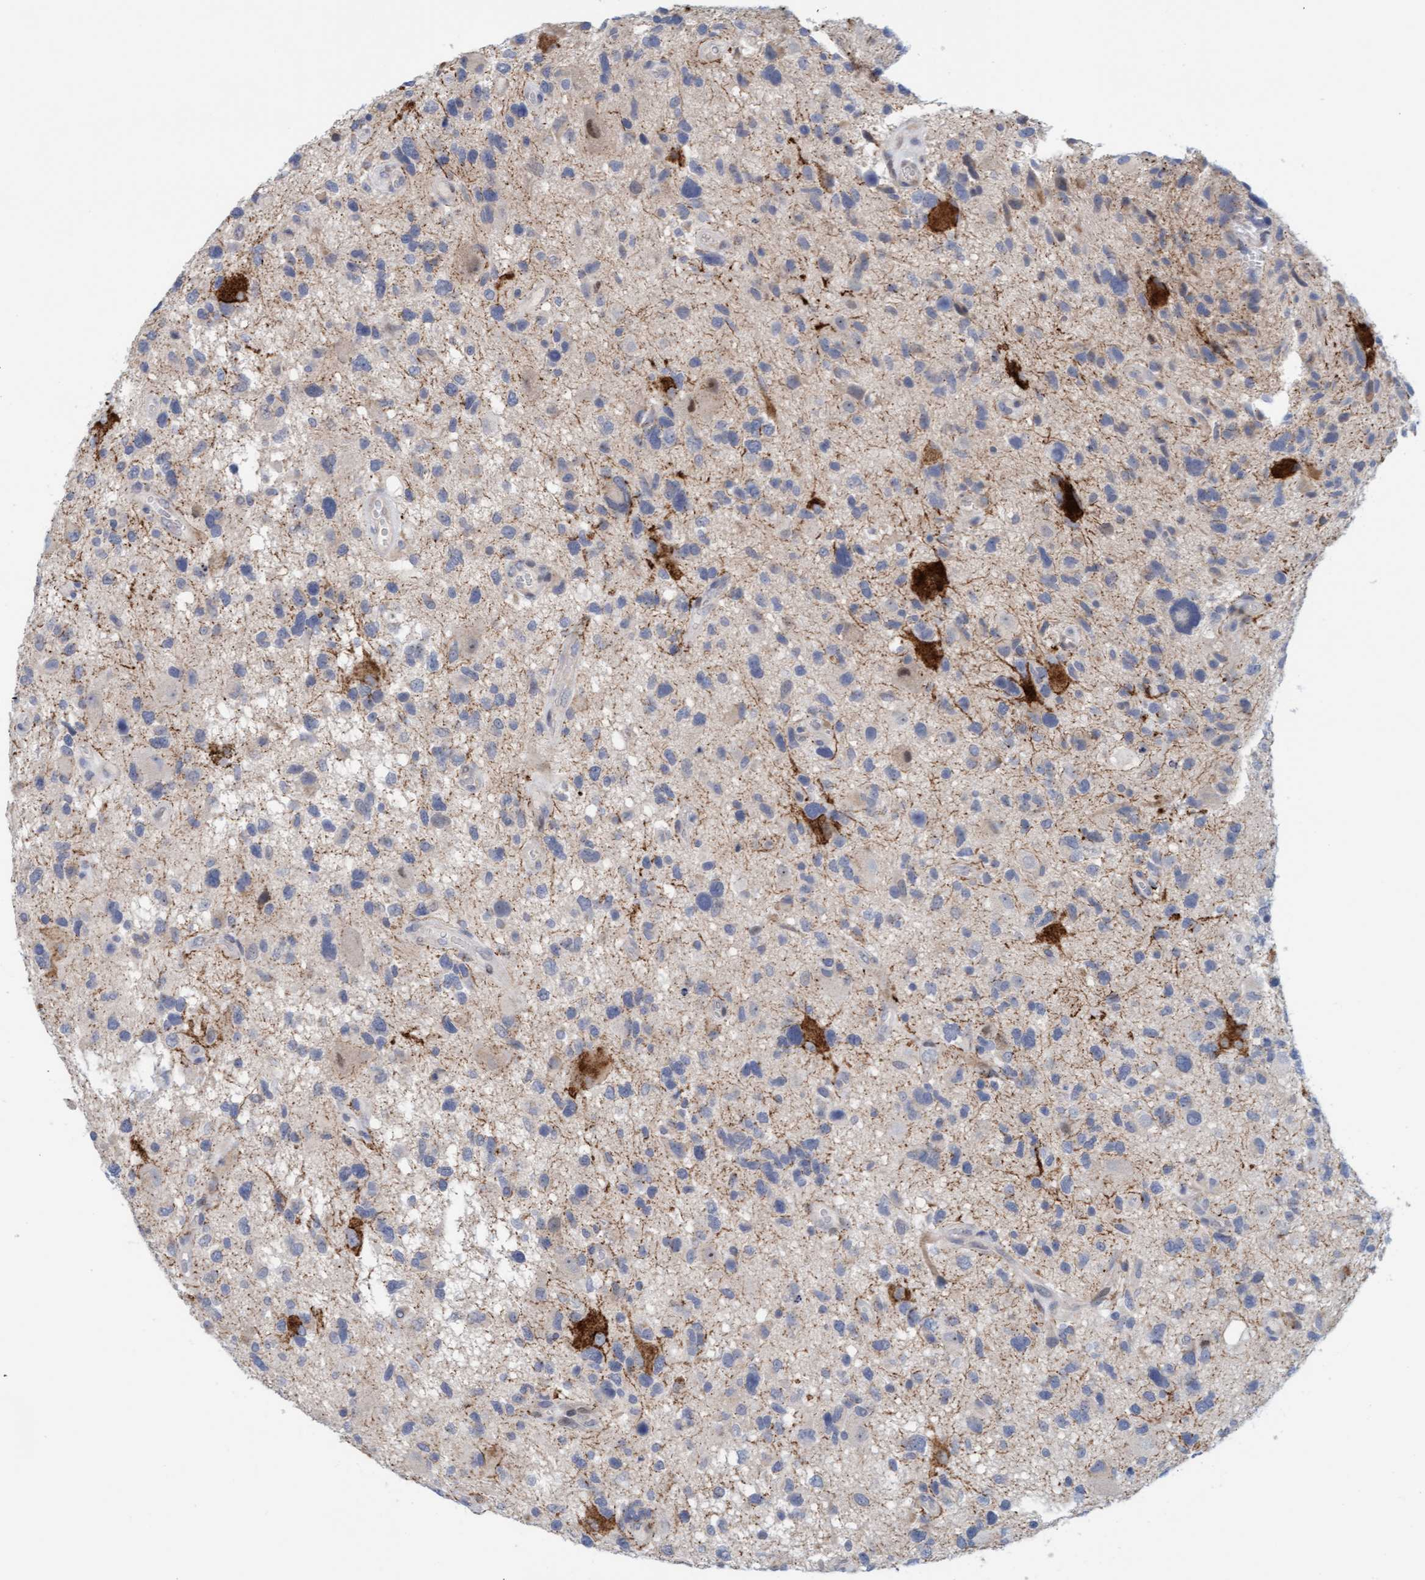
{"staining": {"intensity": "negative", "quantity": "none", "location": "none"}, "tissue": "glioma", "cell_type": "Tumor cells", "image_type": "cancer", "snomed": [{"axis": "morphology", "description": "Glioma, malignant, High grade"}, {"axis": "topography", "description": "Brain"}], "caption": "Tumor cells are negative for protein expression in human glioma. (Brightfield microscopy of DAB IHC at high magnification).", "gene": "ZC3H3", "patient": {"sex": "male", "age": 33}}